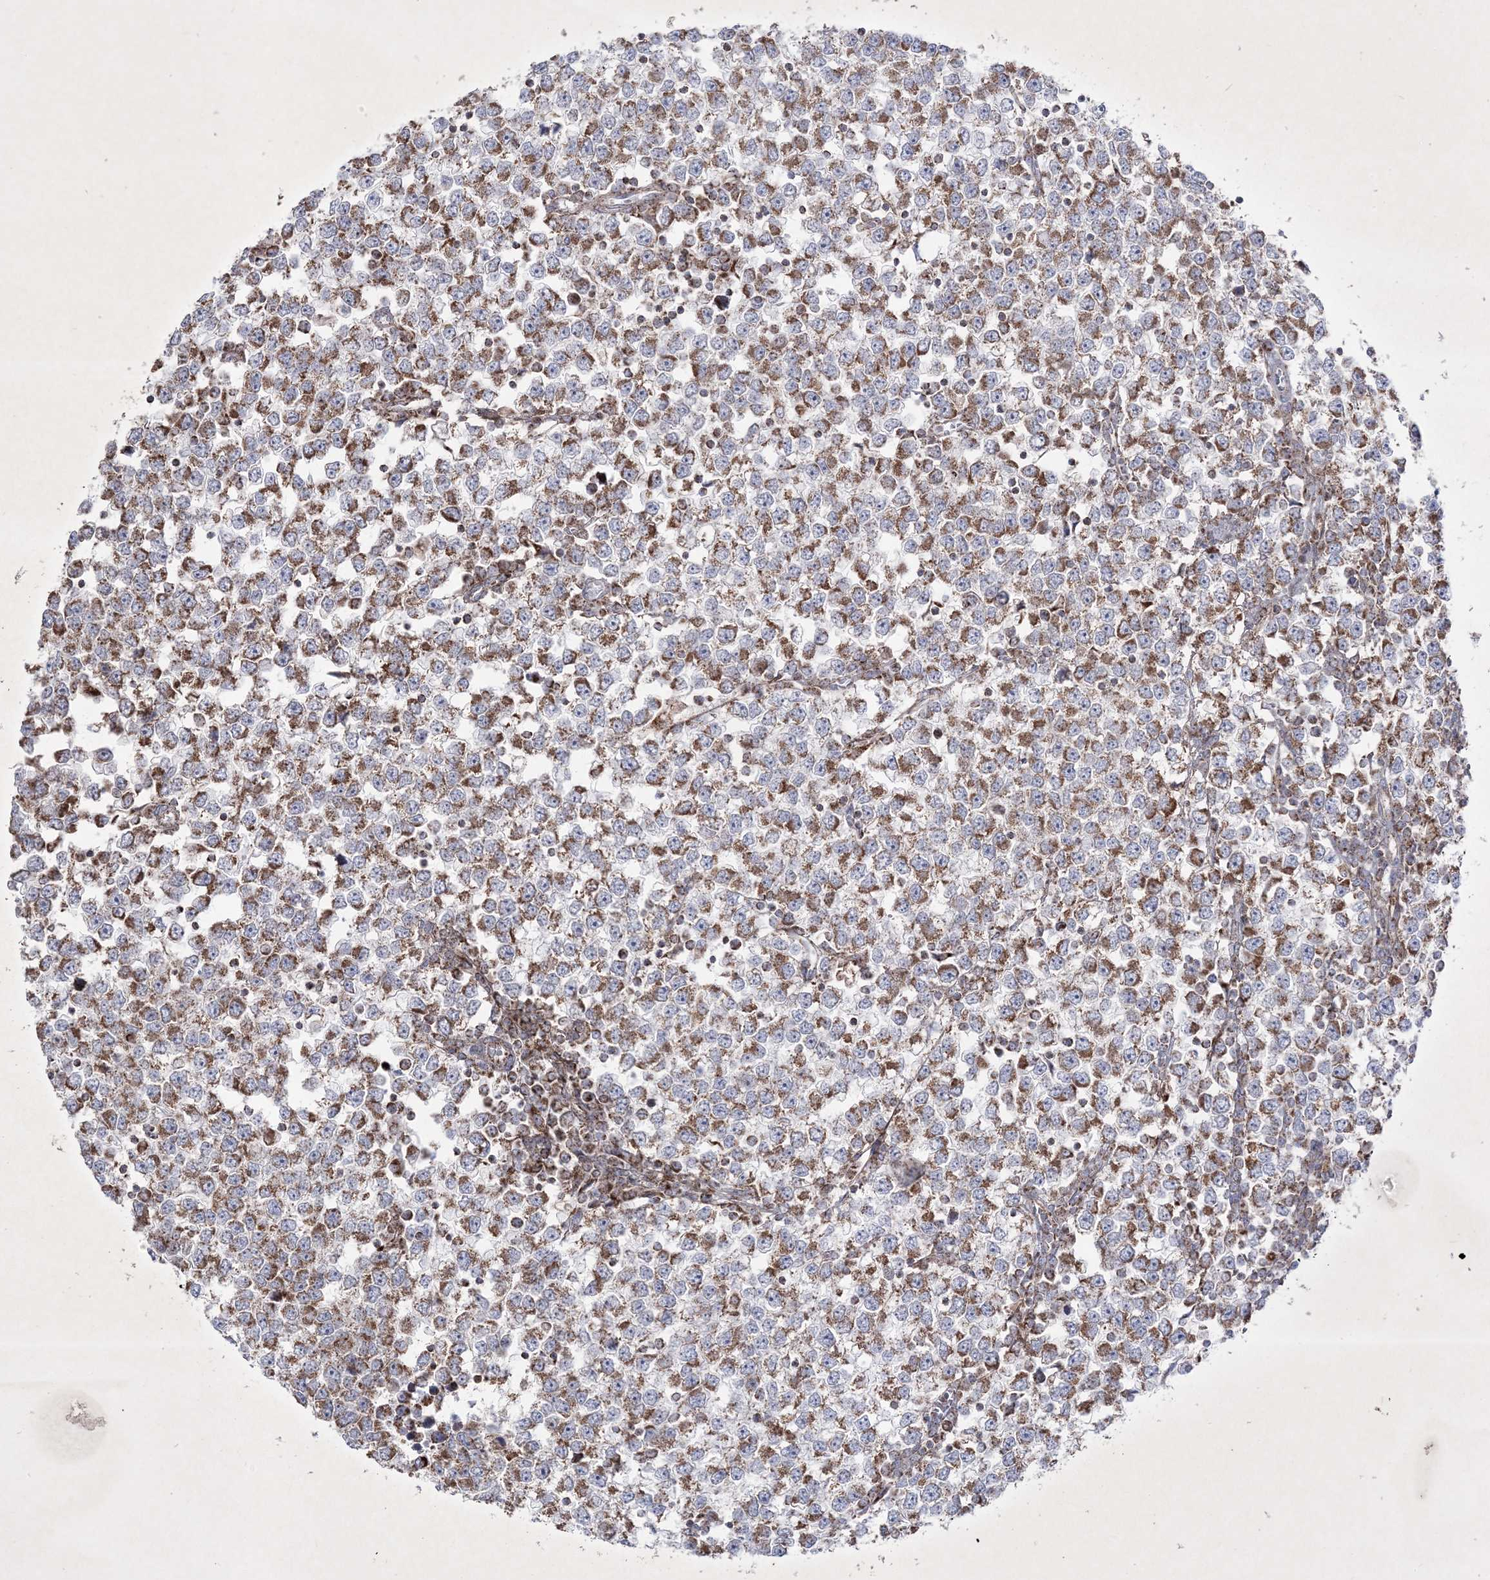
{"staining": {"intensity": "moderate", "quantity": ">75%", "location": "cytoplasmic/membranous"}, "tissue": "testis cancer", "cell_type": "Tumor cells", "image_type": "cancer", "snomed": [{"axis": "morphology", "description": "Seminoma, NOS"}, {"axis": "topography", "description": "Testis"}], "caption": "A histopathology image showing moderate cytoplasmic/membranous positivity in approximately >75% of tumor cells in testis seminoma, as visualized by brown immunohistochemical staining.", "gene": "RICTOR", "patient": {"sex": "male", "age": 65}}